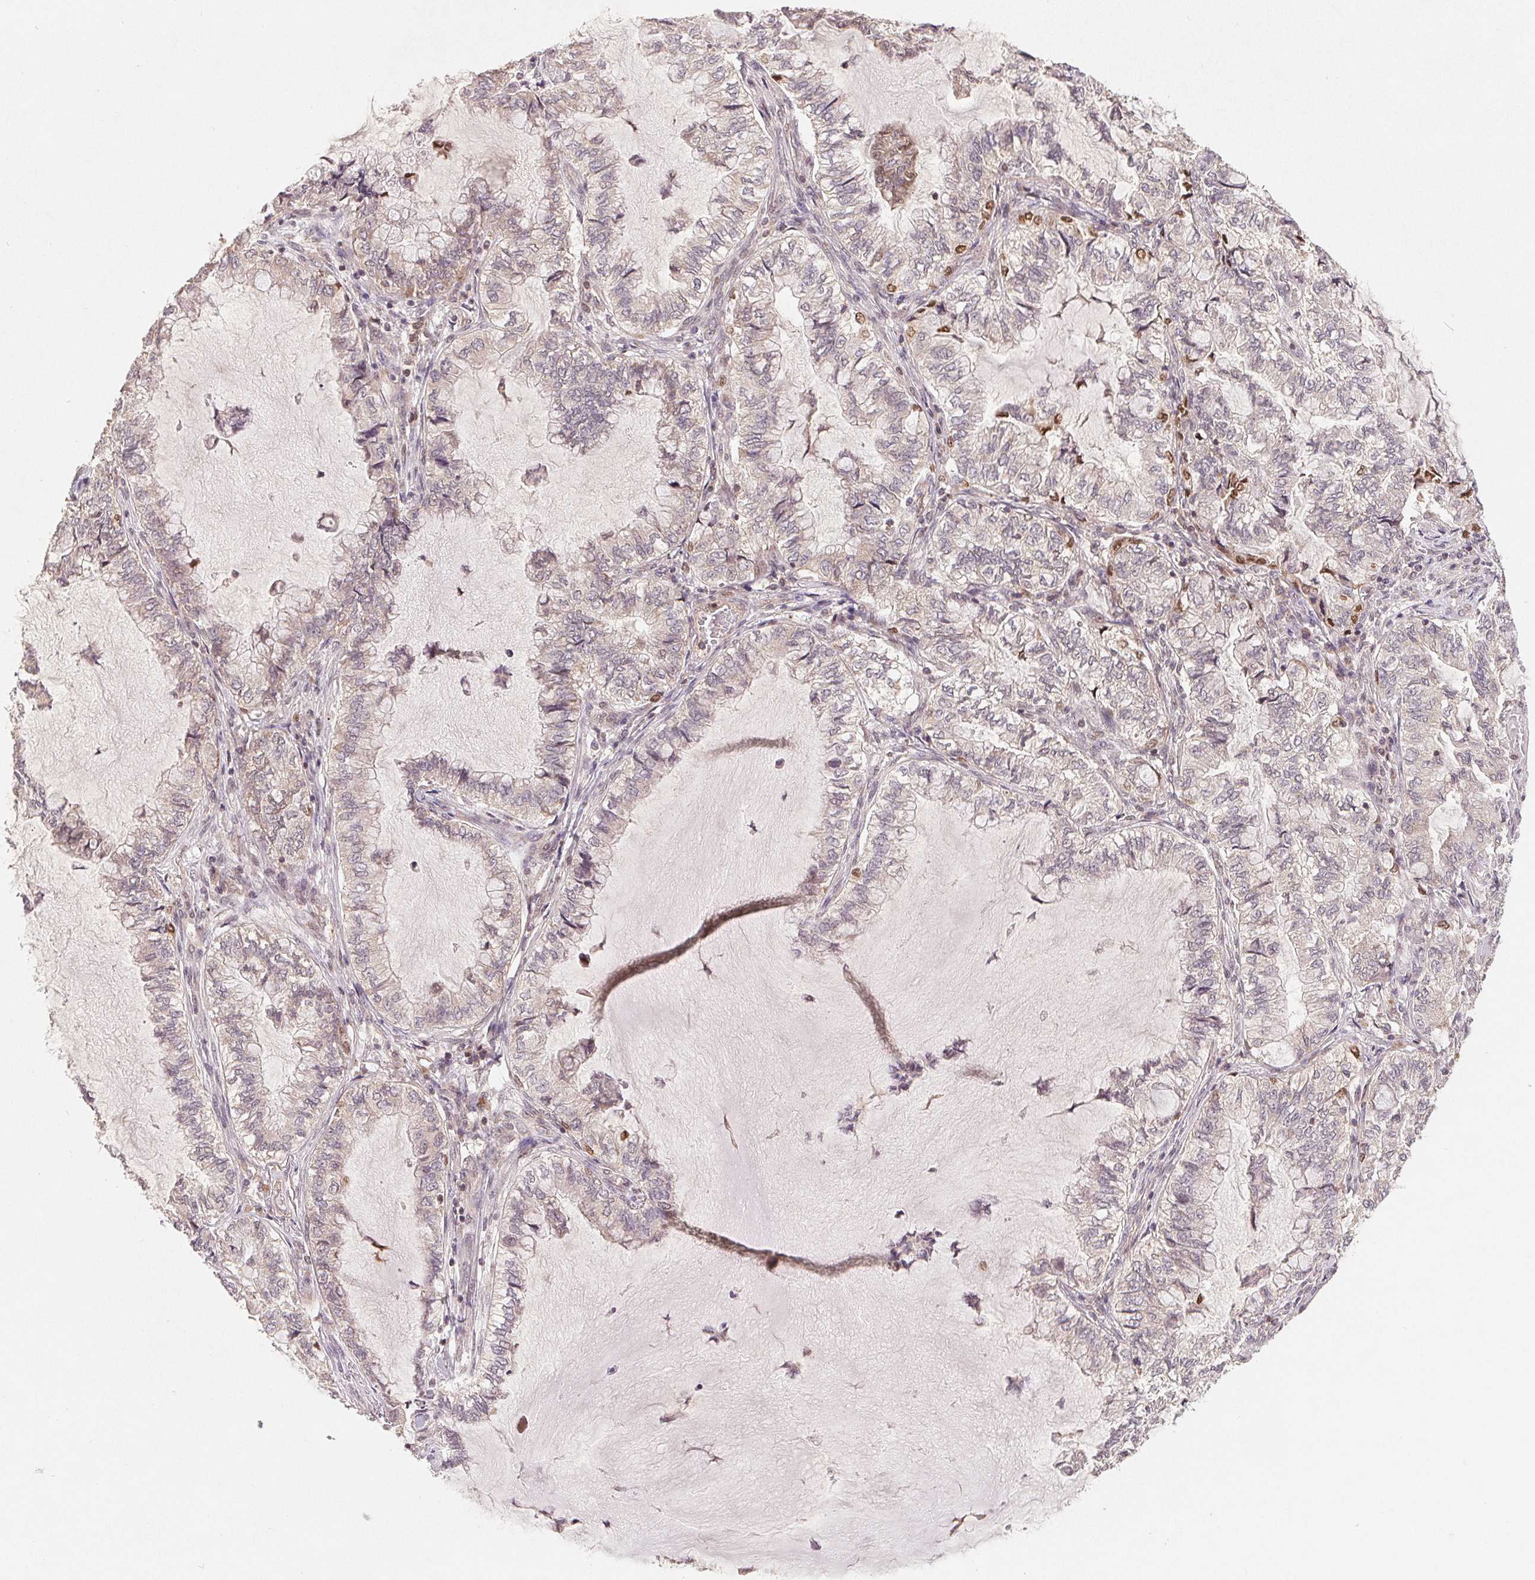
{"staining": {"intensity": "negative", "quantity": "none", "location": "none"}, "tissue": "lung cancer", "cell_type": "Tumor cells", "image_type": "cancer", "snomed": [{"axis": "morphology", "description": "Adenocarcinoma, NOS"}, {"axis": "topography", "description": "Lymph node"}, {"axis": "topography", "description": "Lung"}], "caption": "The immunohistochemistry (IHC) micrograph has no significant expression in tumor cells of lung adenocarcinoma tissue.", "gene": "HMGN3", "patient": {"sex": "male", "age": 66}}